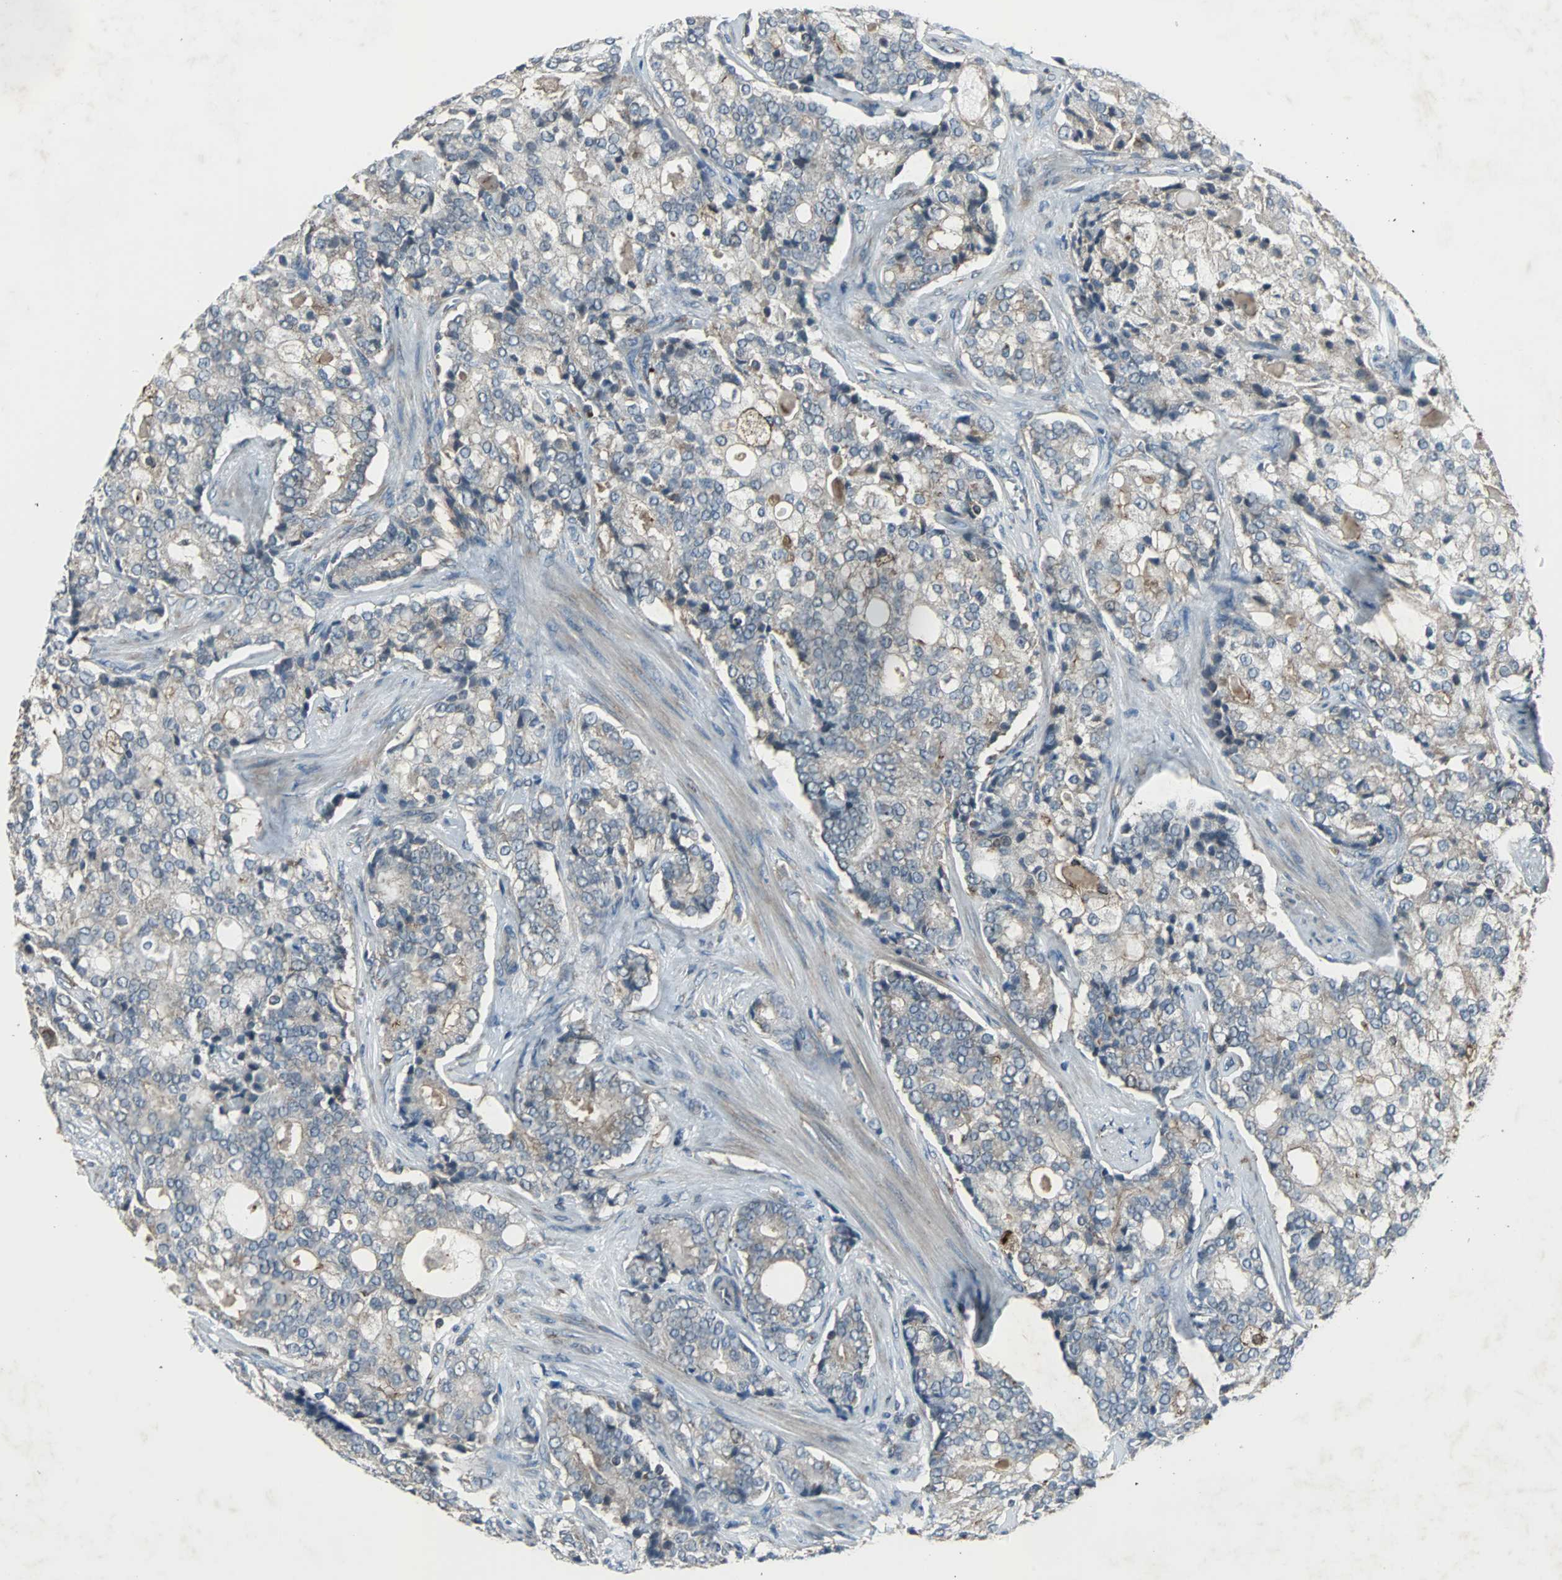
{"staining": {"intensity": "weak", "quantity": "<25%", "location": "cytoplasmic/membranous"}, "tissue": "prostate cancer", "cell_type": "Tumor cells", "image_type": "cancer", "snomed": [{"axis": "morphology", "description": "Adenocarcinoma, Low grade"}, {"axis": "topography", "description": "Prostate"}], "caption": "Tumor cells show no significant protein expression in prostate cancer.", "gene": "SOS1", "patient": {"sex": "male", "age": 58}}